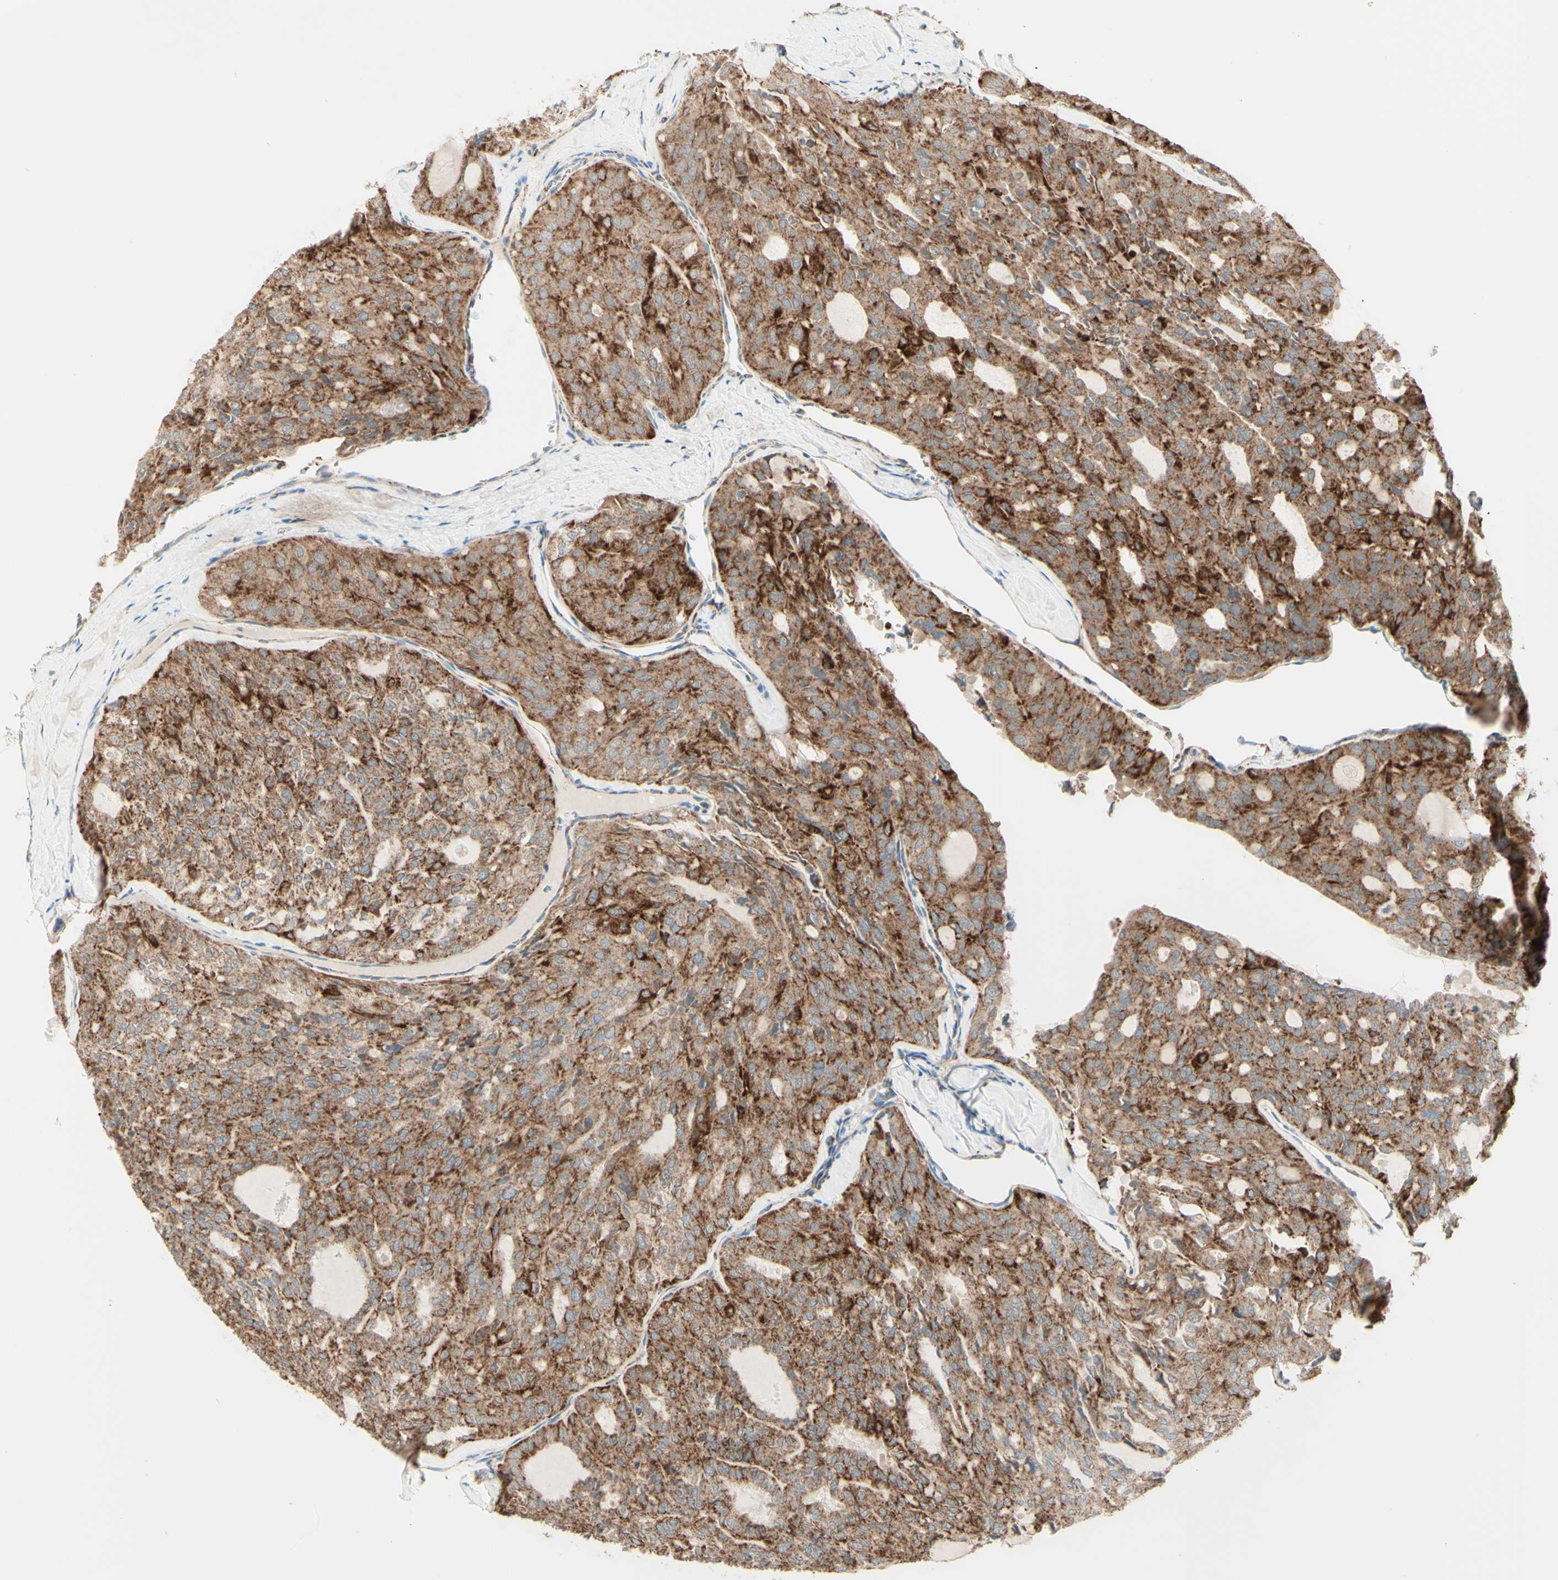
{"staining": {"intensity": "moderate", "quantity": ">75%", "location": "cytoplasmic/membranous"}, "tissue": "thyroid cancer", "cell_type": "Tumor cells", "image_type": "cancer", "snomed": [{"axis": "morphology", "description": "Follicular adenoma carcinoma, NOS"}, {"axis": "topography", "description": "Thyroid gland"}], "caption": "Immunohistochemistry photomicrograph of human thyroid follicular adenoma carcinoma stained for a protein (brown), which exhibits medium levels of moderate cytoplasmic/membranous staining in approximately >75% of tumor cells.", "gene": "ARMC10", "patient": {"sex": "male", "age": 75}}